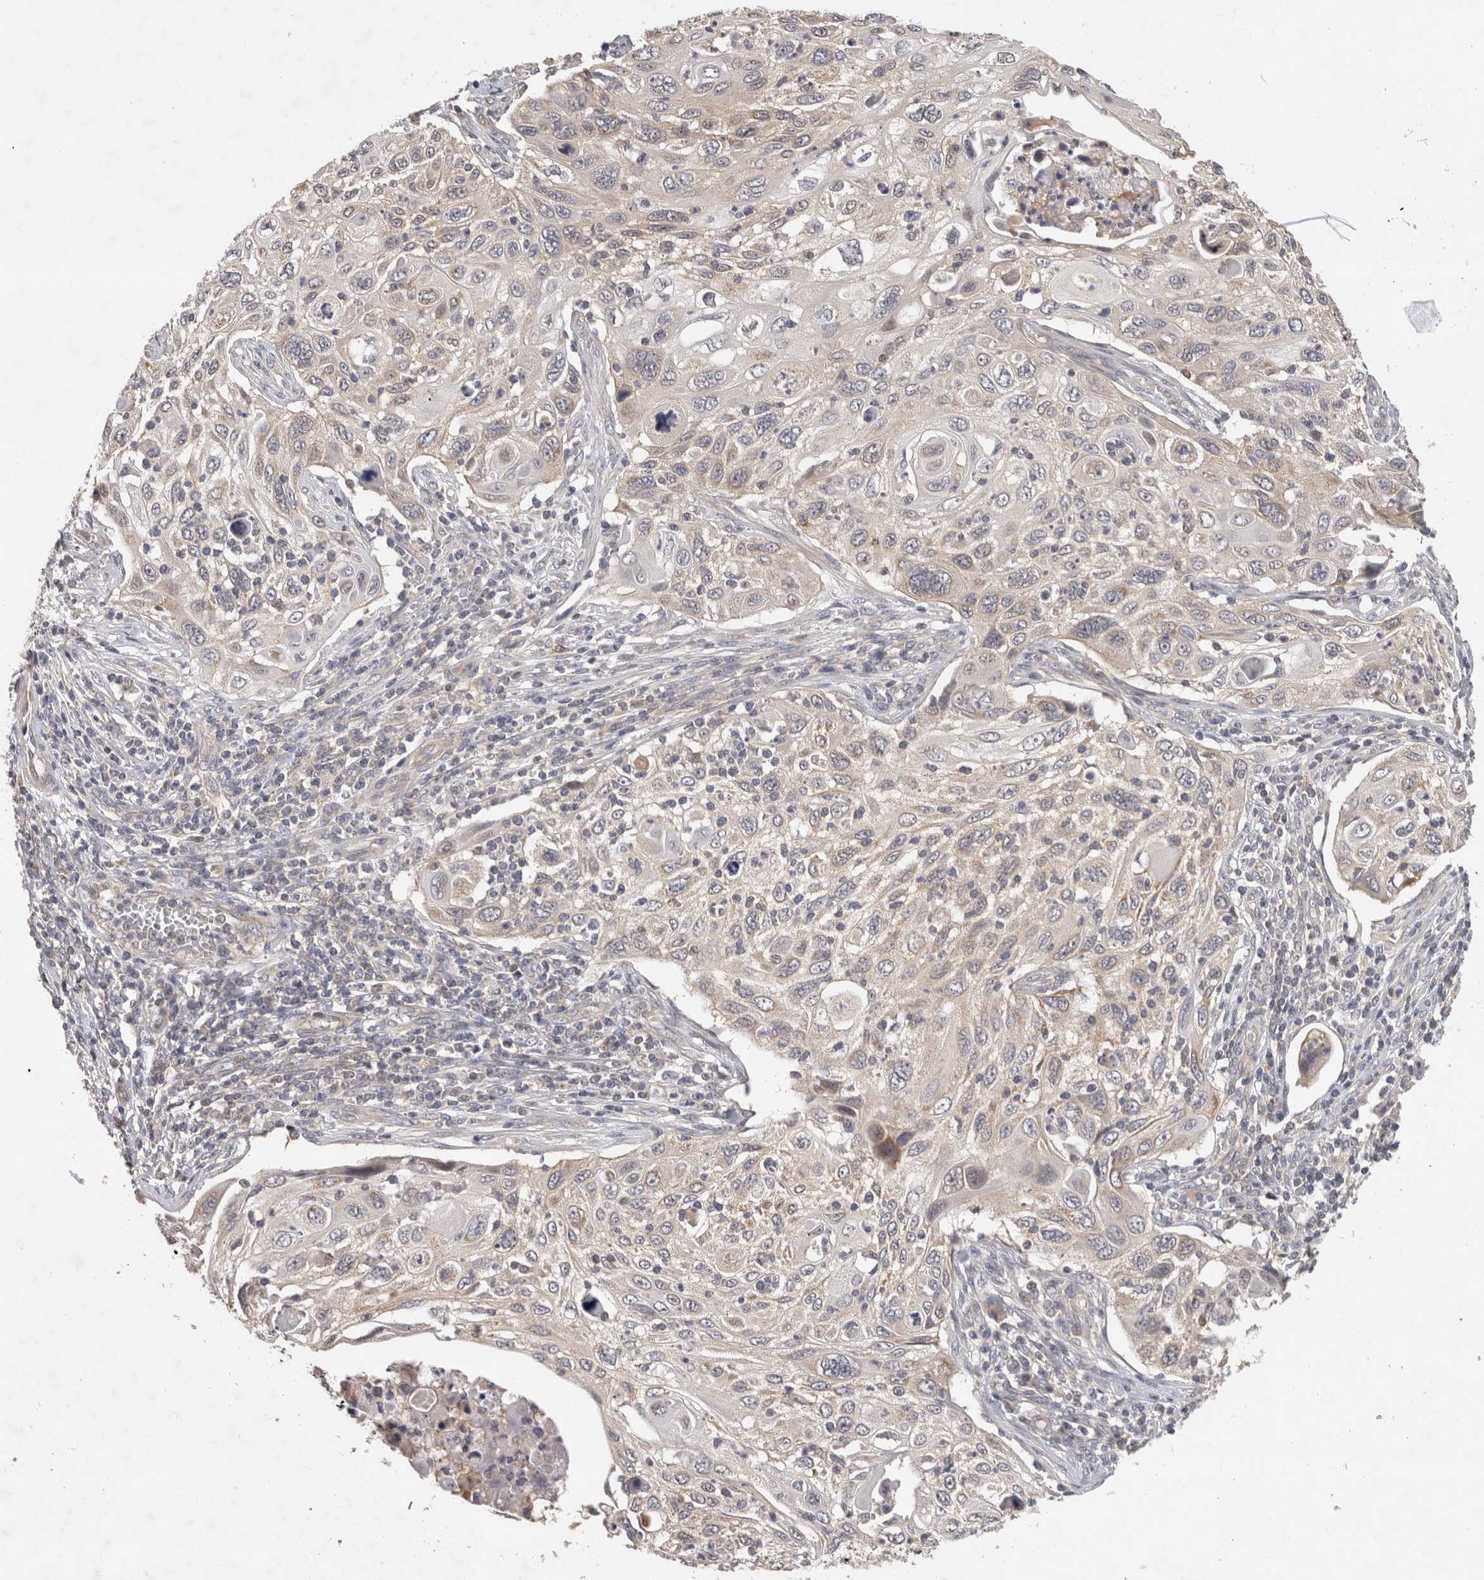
{"staining": {"intensity": "weak", "quantity": "25%-75%", "location": "cytoplasmic/membranous"}, "tissue": "cervical cancer", "cell_type": "Tumor cells", "image_type": "cancer", "snomed": [{"axis": "morphology", "description": "Squamous cell carcinoma, NOS"}, {"axis": "topography", "description": "Cervix"}], "caption": "Squamous cell carcinoma (cervical) stained with DAB (3,3'-diaminobenzidine) immunohistochemistry exhibits low levels of weak cytoplasmic/membranous positivity in about 25%-75% of tumor cells.", "gene": "ACAT2", "patient": {"sex": "female", "age": 70}}